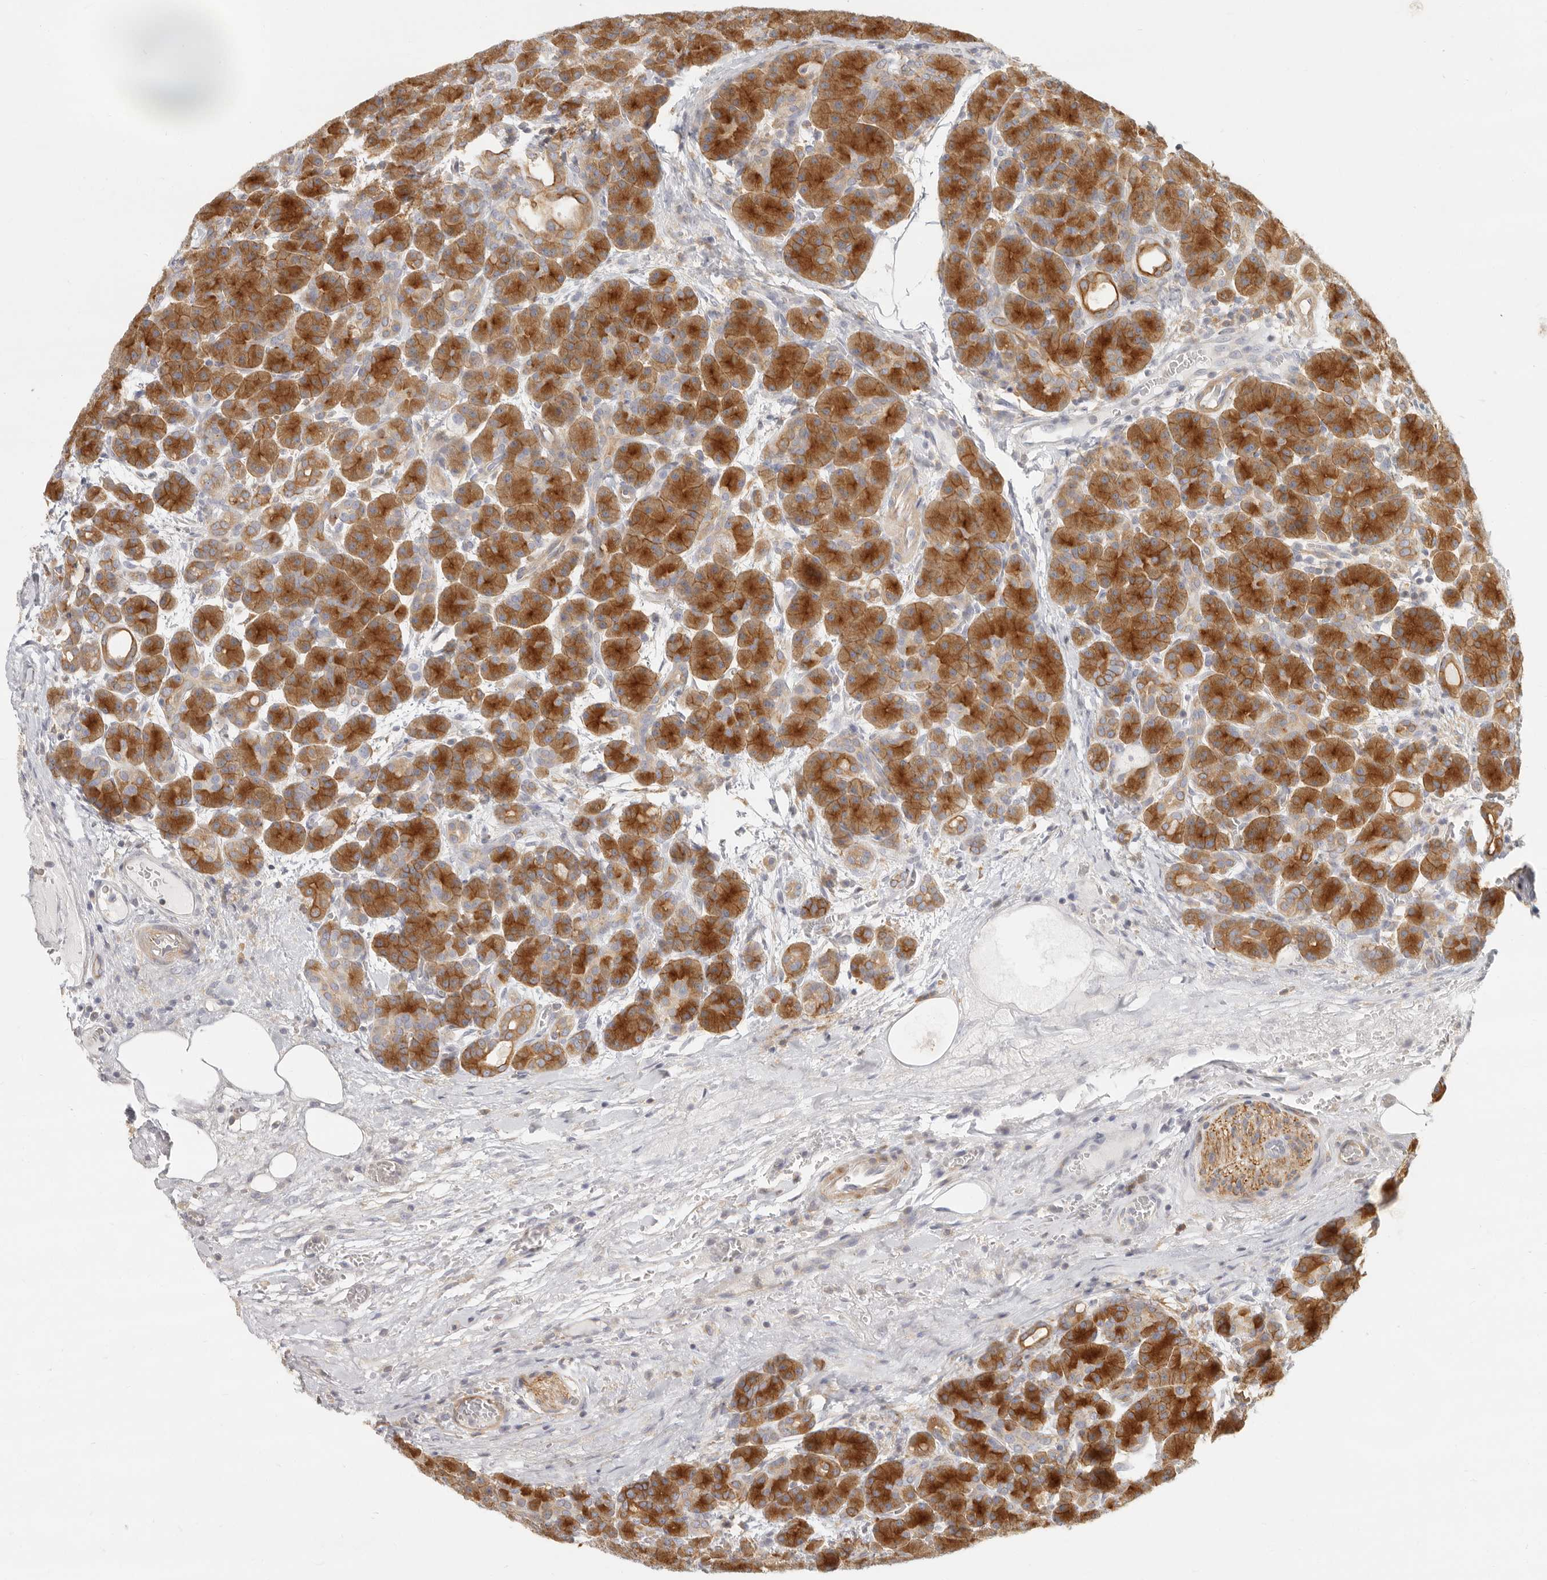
{"staining": {"intensity": "strong", "quantity": ">75%", "location": "cytoplasmic/membranous"}, "tissue": "pancreas", "cell_type": "Exocrine glandular cells", "image_type": "normal", "snomed": [{"axis": "morphology", "description": "Normal tissue, NOS"}, {"axis": "topography", "description": "Pancreas"}], "caption": "This photomicrograph exhibits immunohistochemistry (IHC) staining of unremarkable human pancreas, with high strong cytoplasmic/membranous expression in approximately >75% of exocrine glandular cells.", "gene": "NIBAN1", "patient": {"sex": "male", "age": 63}}